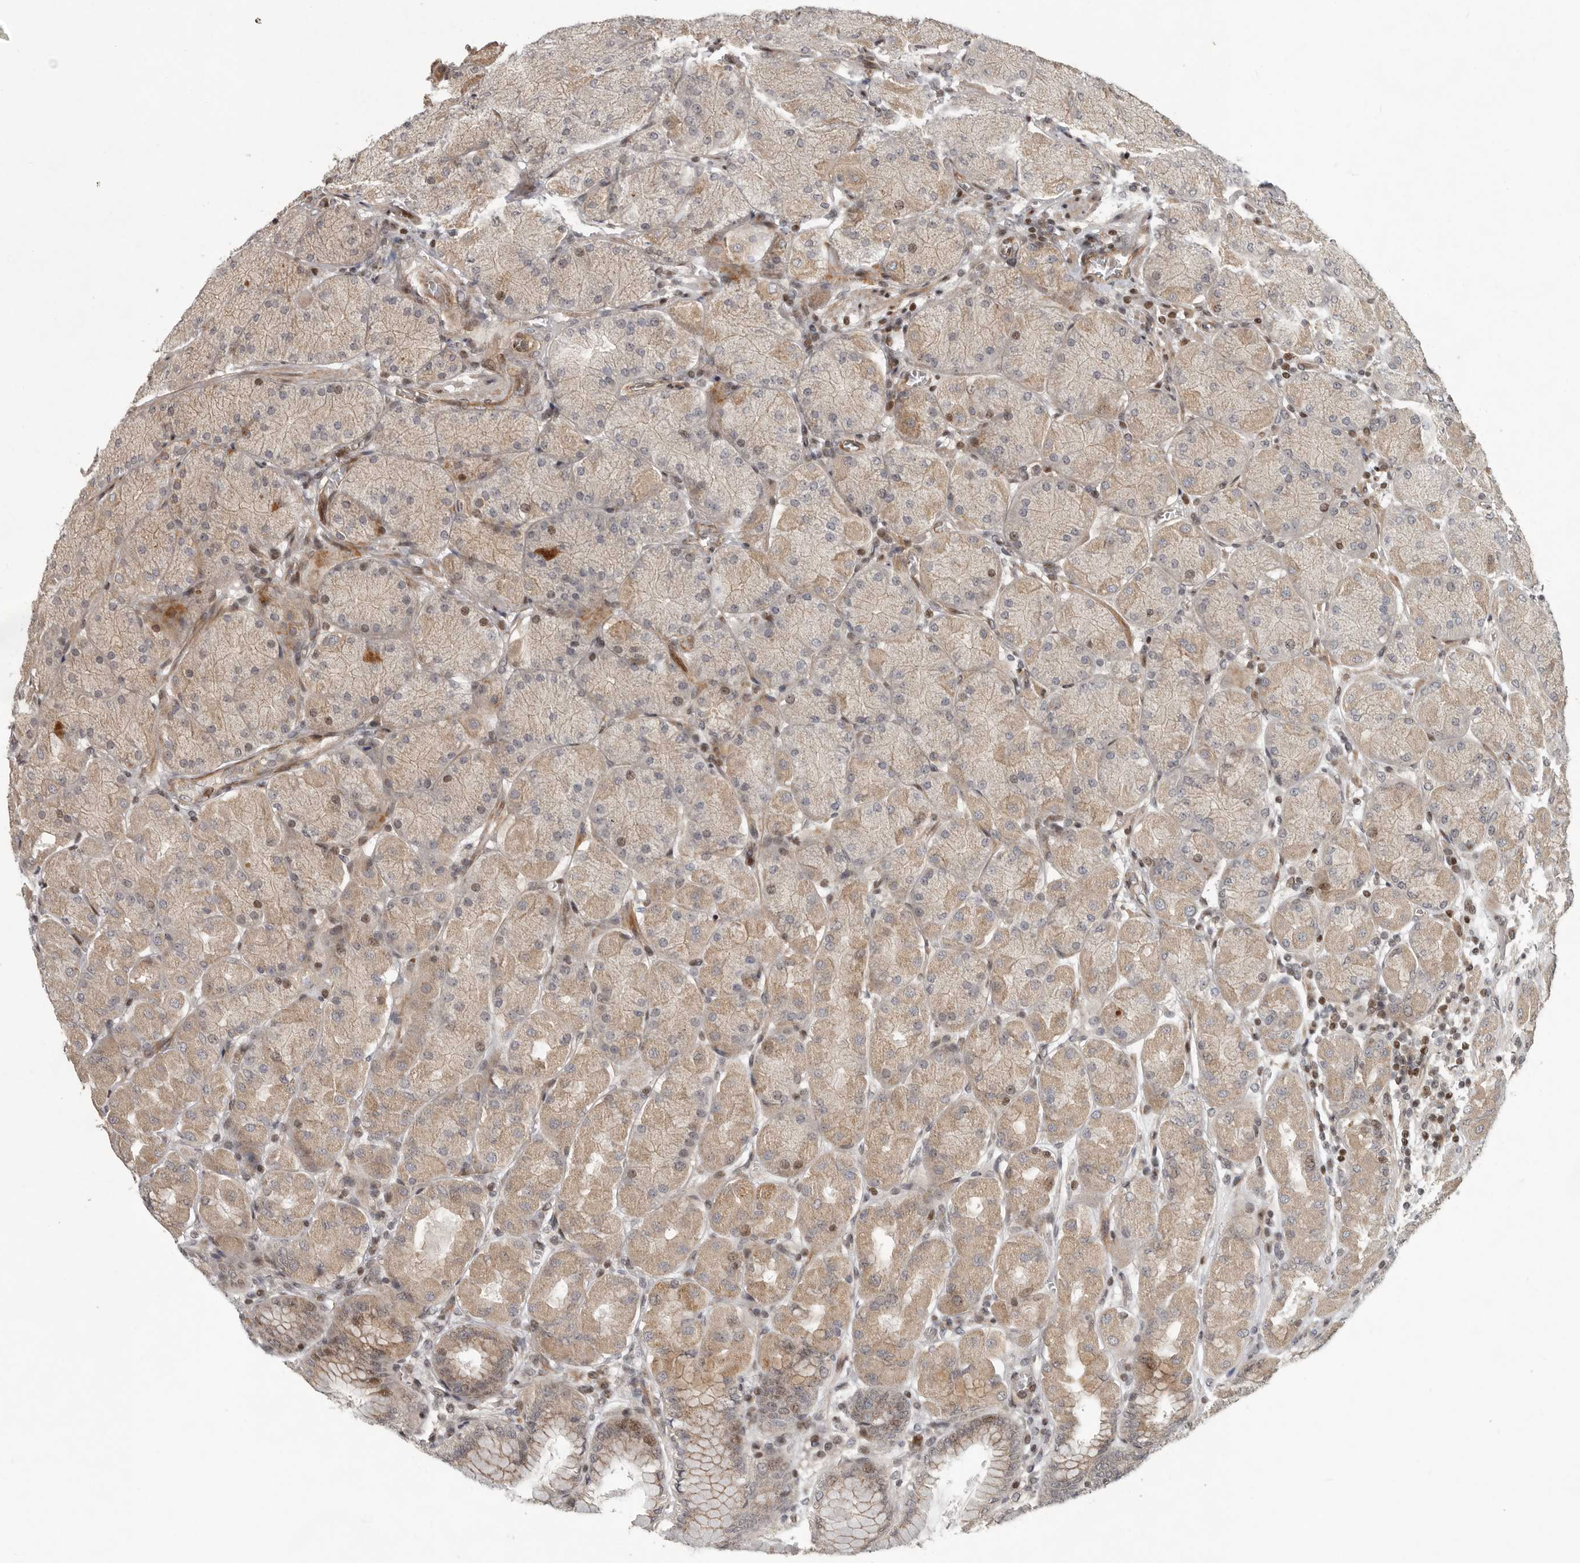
{"staining": {"intensity": "weak", "quantity": "25%-75%", "location": "cytoplasmic/membranous,nuclear"}, "tissue": "stomach", "cell_type": "Glandular cells", "image_type": "normal", "snomed": [{"axis": "morphology", "description": "Normal tissue, NOS"}, {"axis": "topography", "description": "Stomach, upper"}], "caption": "The immunohistochemical stain shows weak cytoplasmic/membranous,nuclear expression in glandular cells of benign stomach.", "gene": "RABIF", "patient": {"sex": "female", "age": 56}}